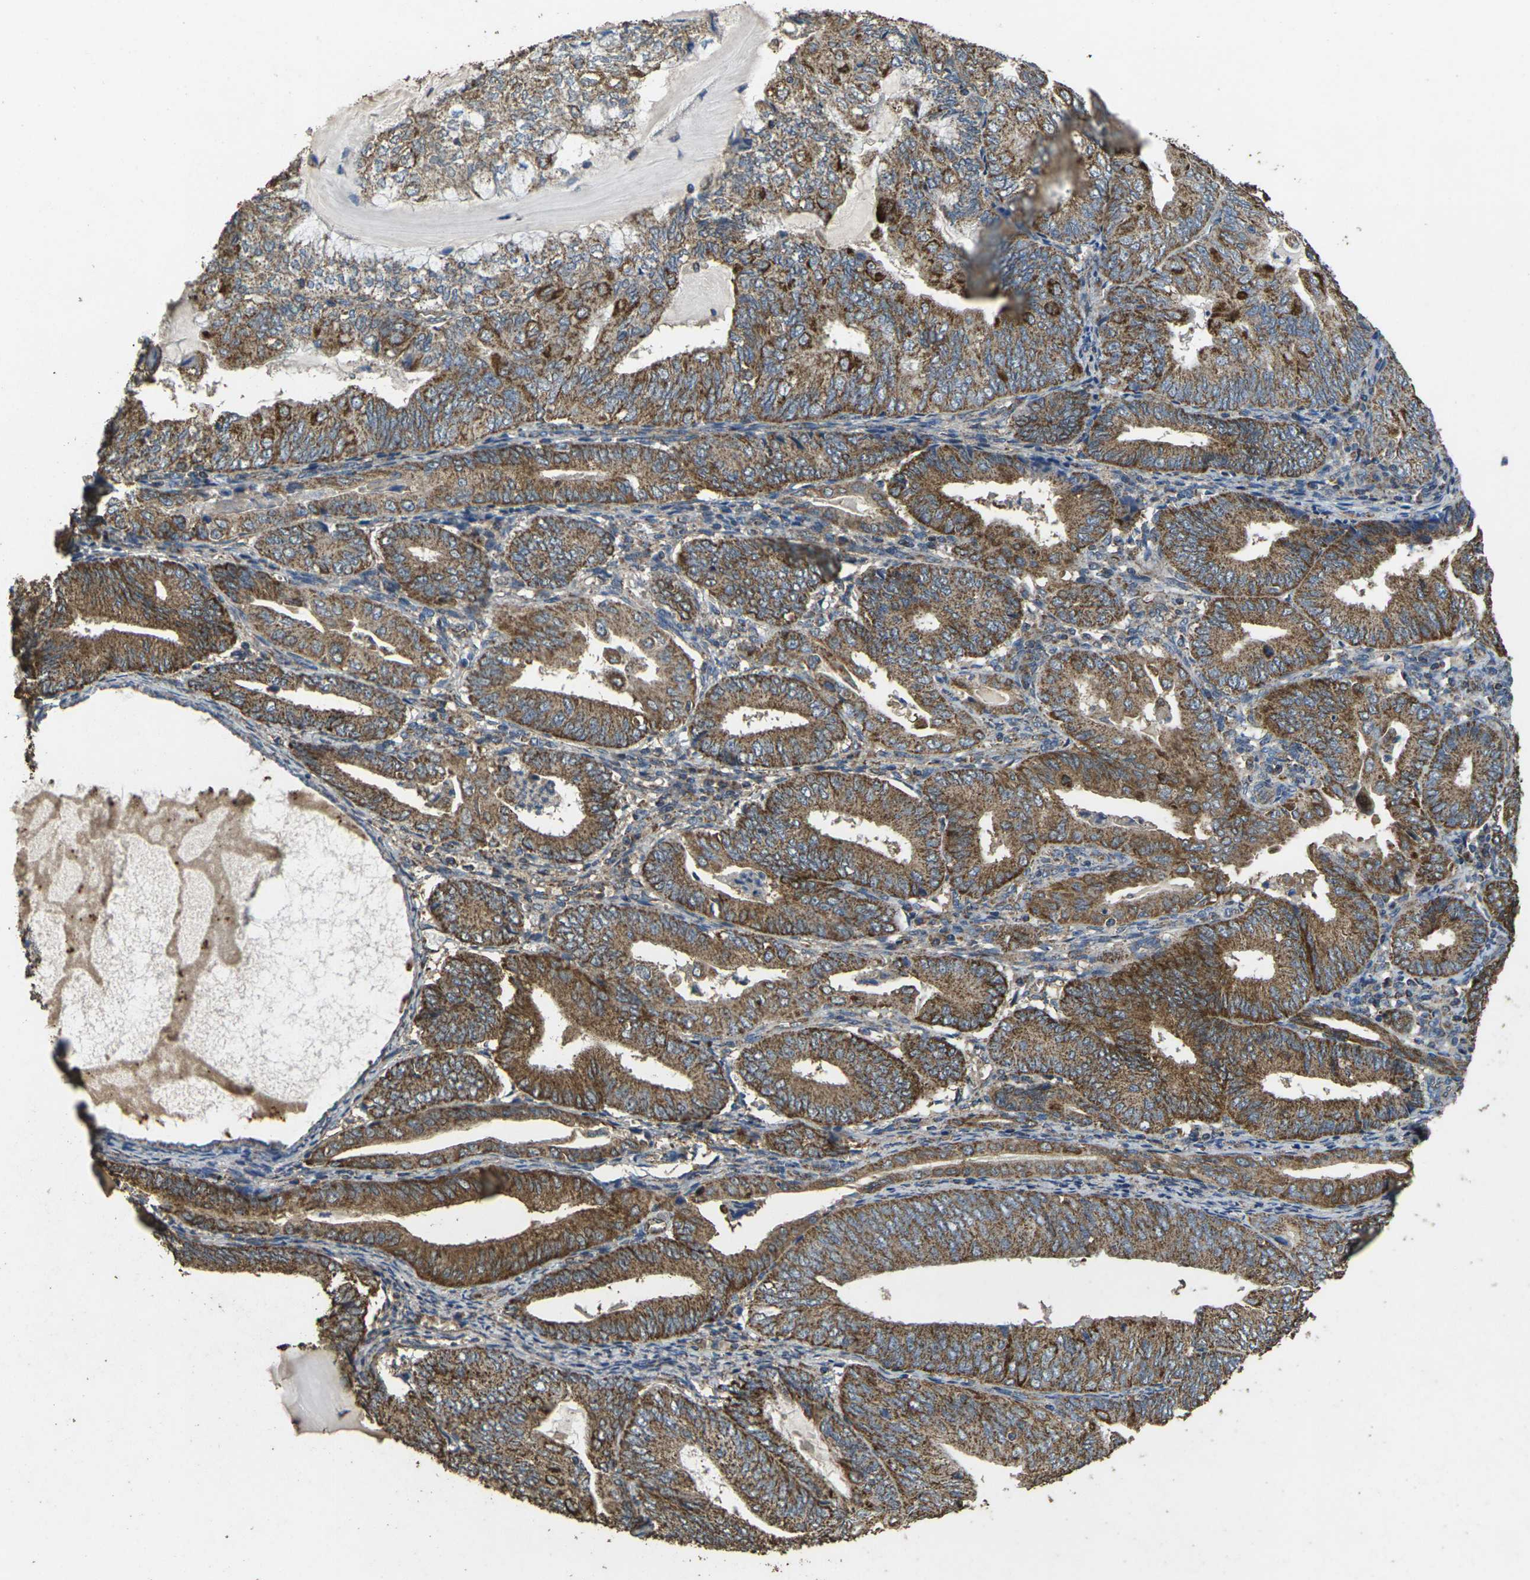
{"staining": {"intensity": "moderate", "quantity": ">75%", "location": "cytoplasmic/membranous"}, "tissue": "endometrial cancer", "cell_type": "Tumor cells", "image_type": "cancer", "snomed": [{"axis": "morphology", "description": "Adenocarcinoma, NOS"}, {"axis": "topography", "description": "Endometrium"}], "caption": "Protein expression analysis of human endometrial cancer reveals moderate cytoplasmic/membranous expression in about >75% of tumor cells.", "gene": "MAPK11", "patient": {"sex": "female", "age": 81}}